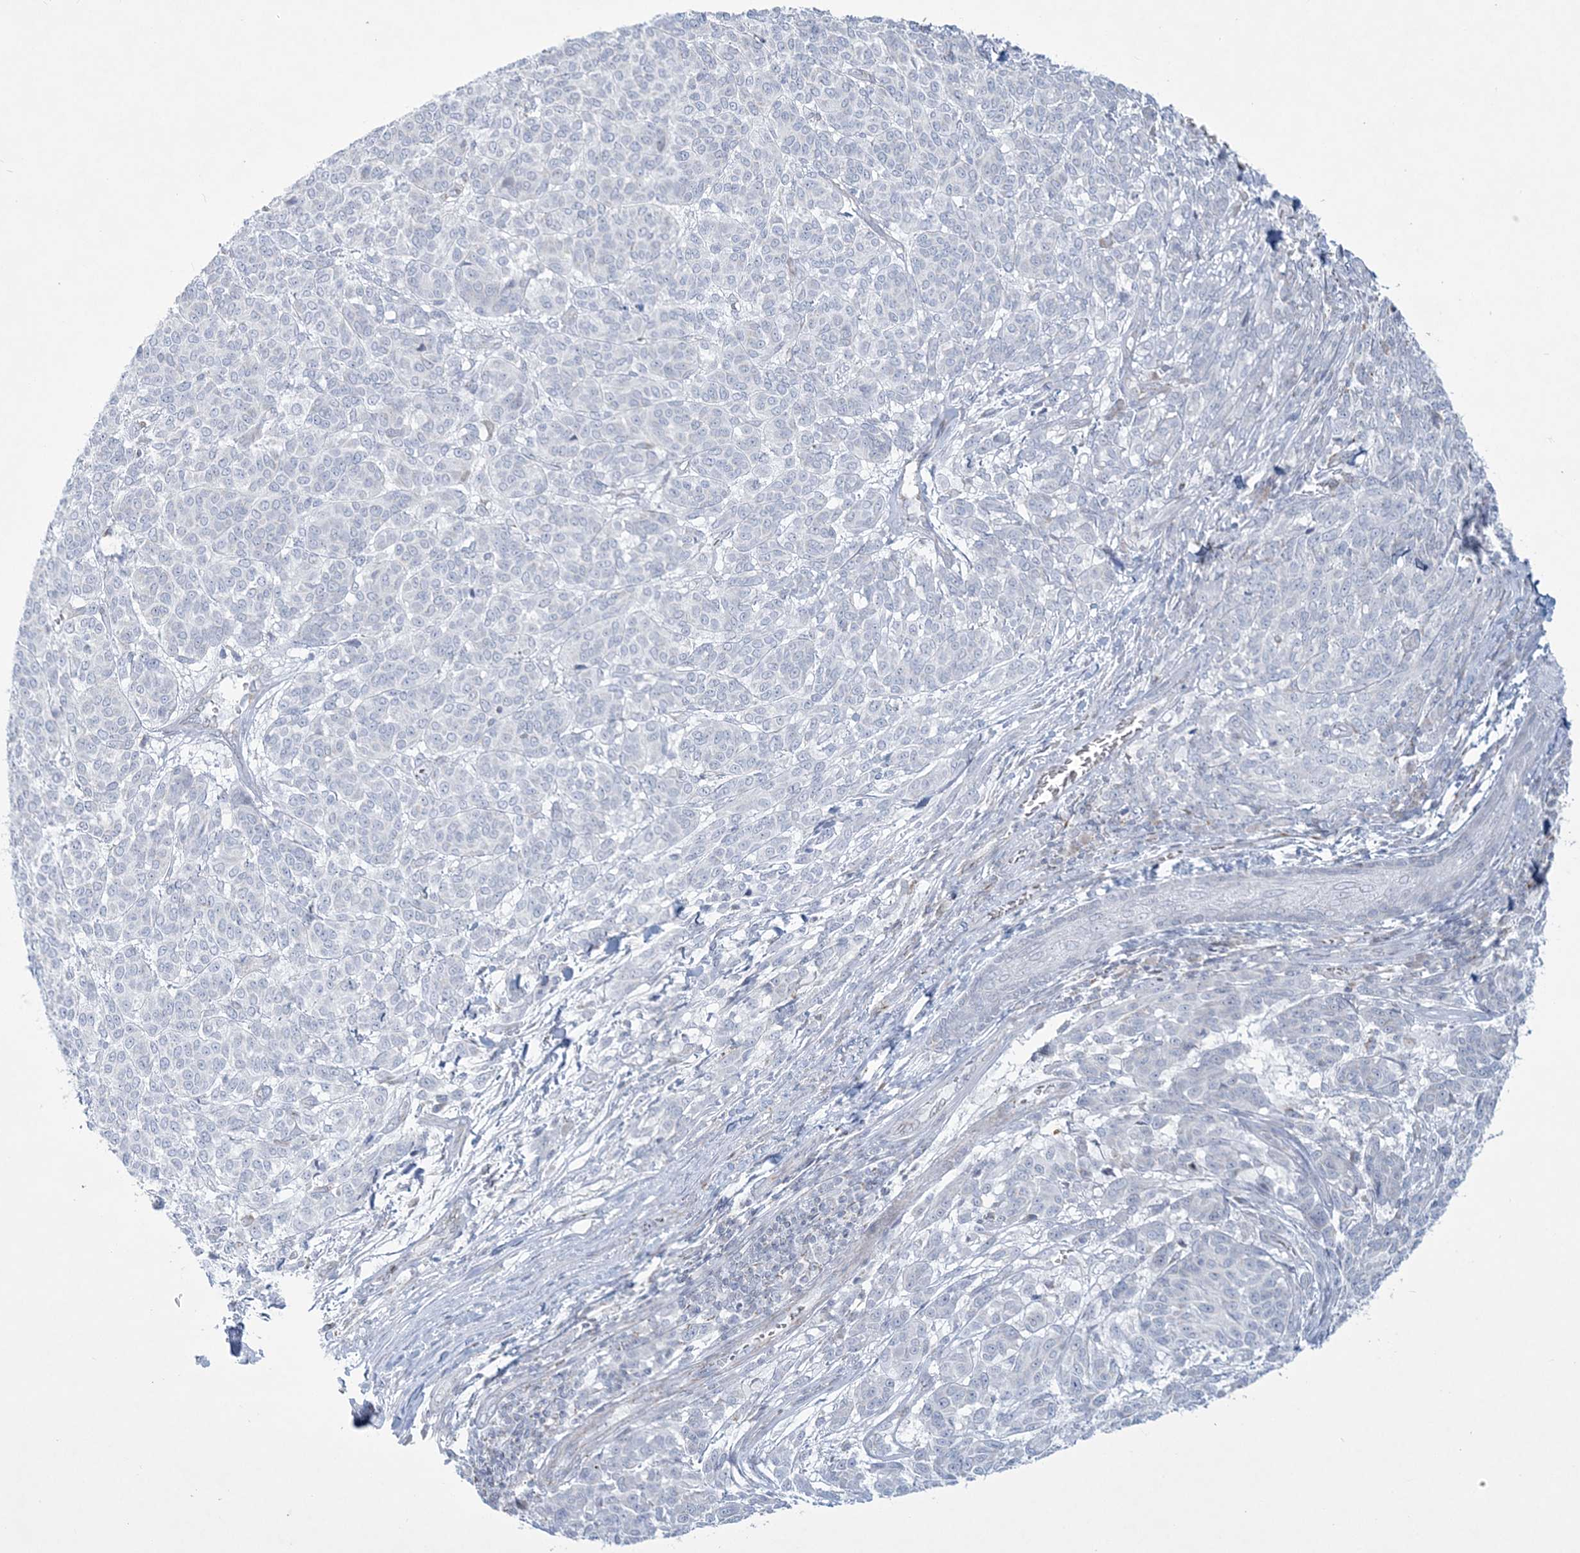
{"staining": {"intensity": "negative", "quantity": "none", "location": "none"}, "tissue": "melanoma", "cell_type": "Tumor cells", "image_type": "cancer", "snomed": [{"axis": "morphology", "description": "Malignant melanoma, NOS"}, {"axis": "topography", "description": "Skin"}], "caption": "This is an immunohistochemistry (IHC) histopathology image of malignant melanoma. There is no positivity in tumor cells.", "gene": "TBC1D7", "patient": {"sex": "male", "age": 49}}